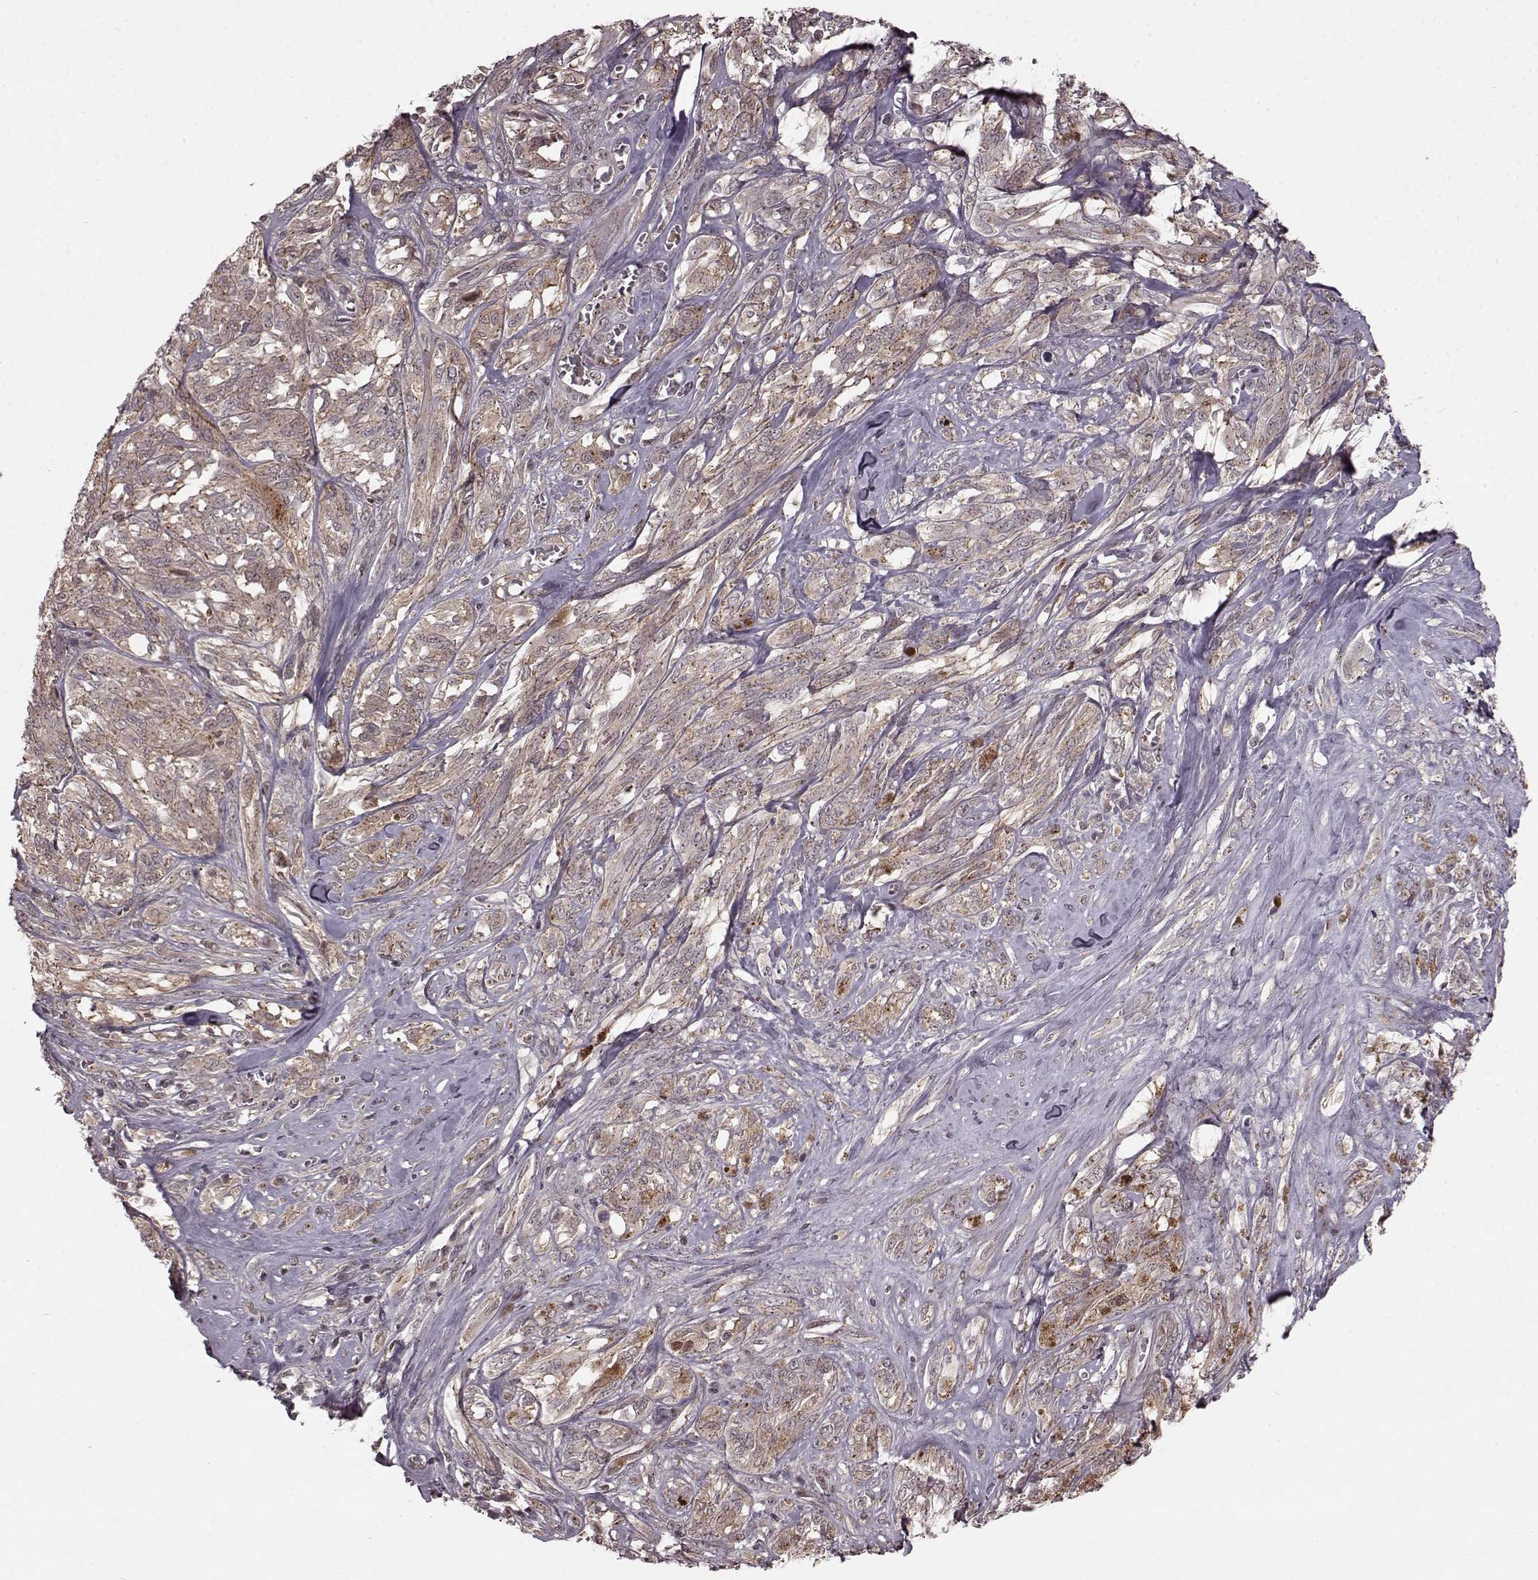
{"staining": {"intensity": "weak", "quantity": "25%-75%", "location": "cytoplasmic/membranous"}, "tissue": "melanoma", "cell_type": "Tumor cells", "image_type": "cancer", "snomed": [{"axis": "morphology", "description": "Malignant melanoma, NOS"}, {"axis": "topography", "description": "Skin"}], "caption": "Immunohistochemical staining of human melanoma demonstrates low levels of weak cytoplasmic/membranous protein expression in about 25%-75% of tumor cells.", "gene": "GSS", "patient": {"sex": "female", "age": 91}}